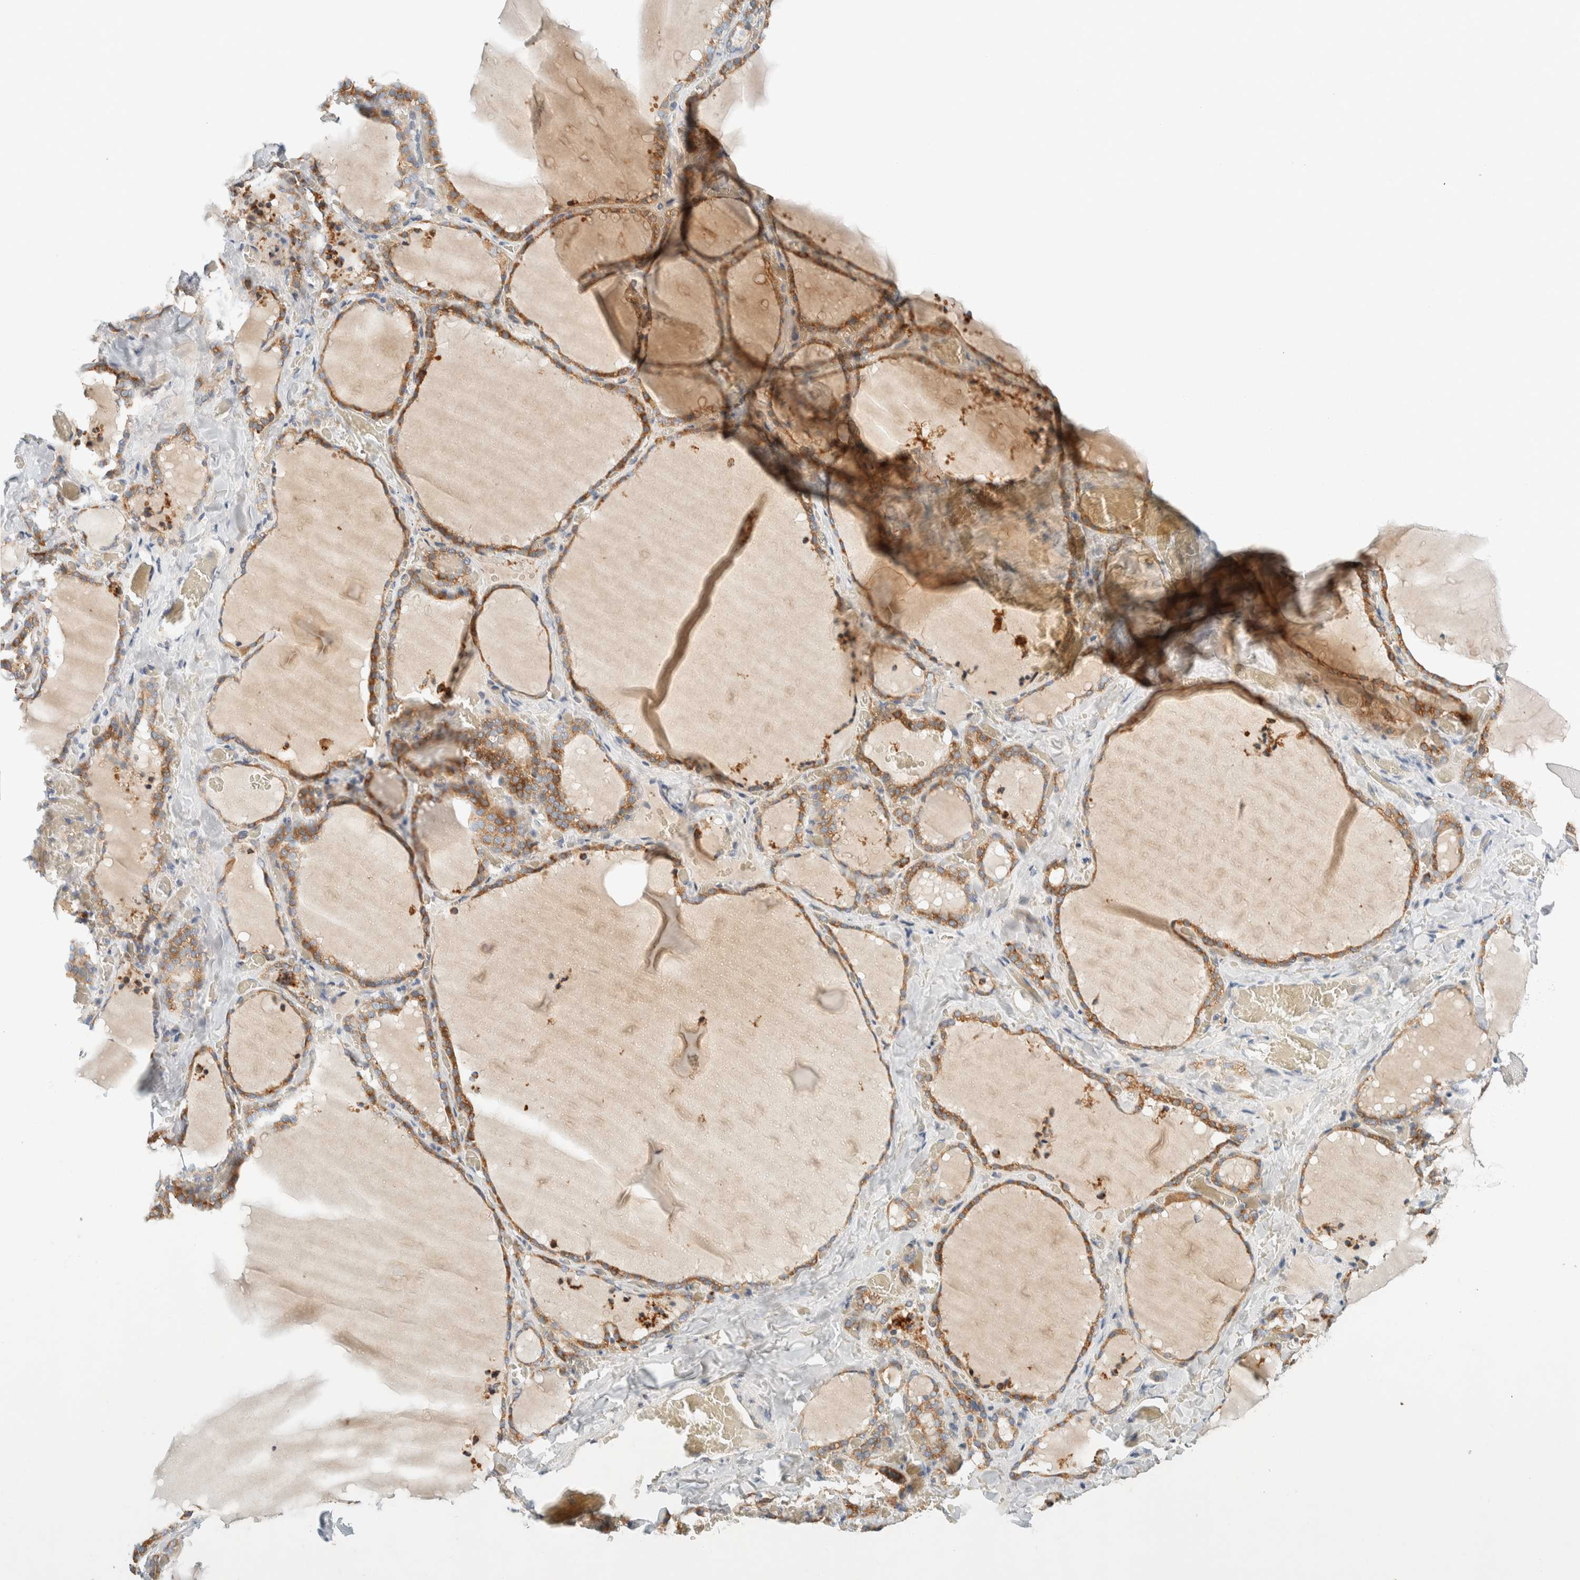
{"staining": {"intensity": "strong", "quantity": ">75%", "location": "cytoplasmic/membranous"}, "tissue": "thyroid gland", "cell_type": "Glandular cells", "image_type": "normal", "snomed": [{"axis": "morphology", "description": "Normal tissue, NOS"}, {"axis": "topography", "description": "Thyroid gland"}], "caption": "About >75% of glandular cells in benign thyroid gland show strong cytoplasmic/membranous protein expression as visualized by brown immunohistochemical staining.", "gene": "SUMF2", "patient": {"sex": "female", "age": 22}}